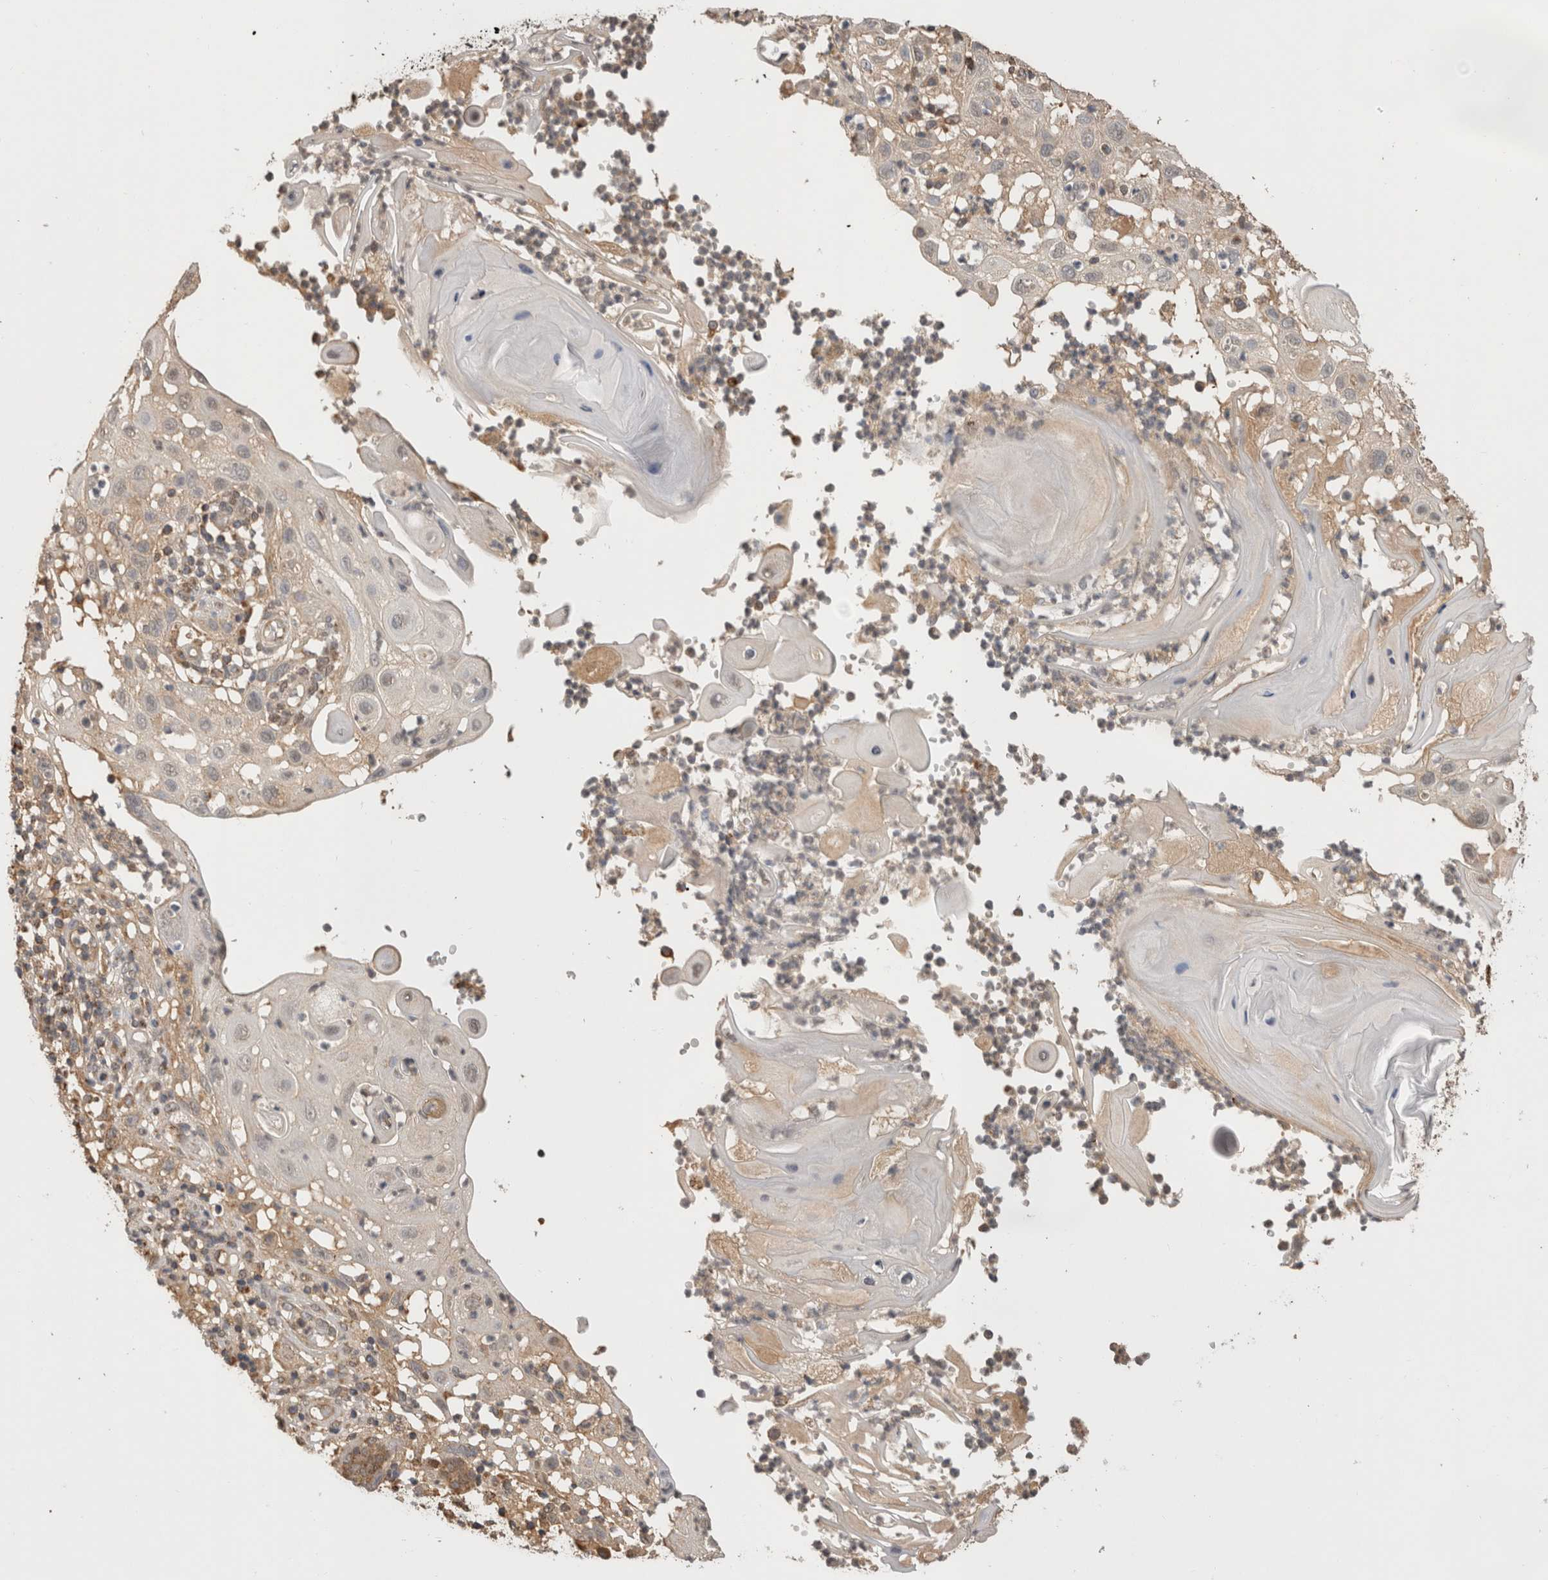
{"staining": {"intensity": "negative", "quantity": "none", "location": "none"}, "tissue": "skin cancer", "cell_type": "Tumor cells", "image_type": "cancer", "snomed": [{"axis": "morphology", "description": "Normal tissue, NOS"}, {"axis": "morphology", "description": "Squamous cell carcinoma, NOS"}, {"axis": "topography", "description": "Skin"}], "caption": "There is no significant positivity in tumor cells of skin cancer.", "gene": "PREP", "patient": {"sex": "female", "age": 96}}